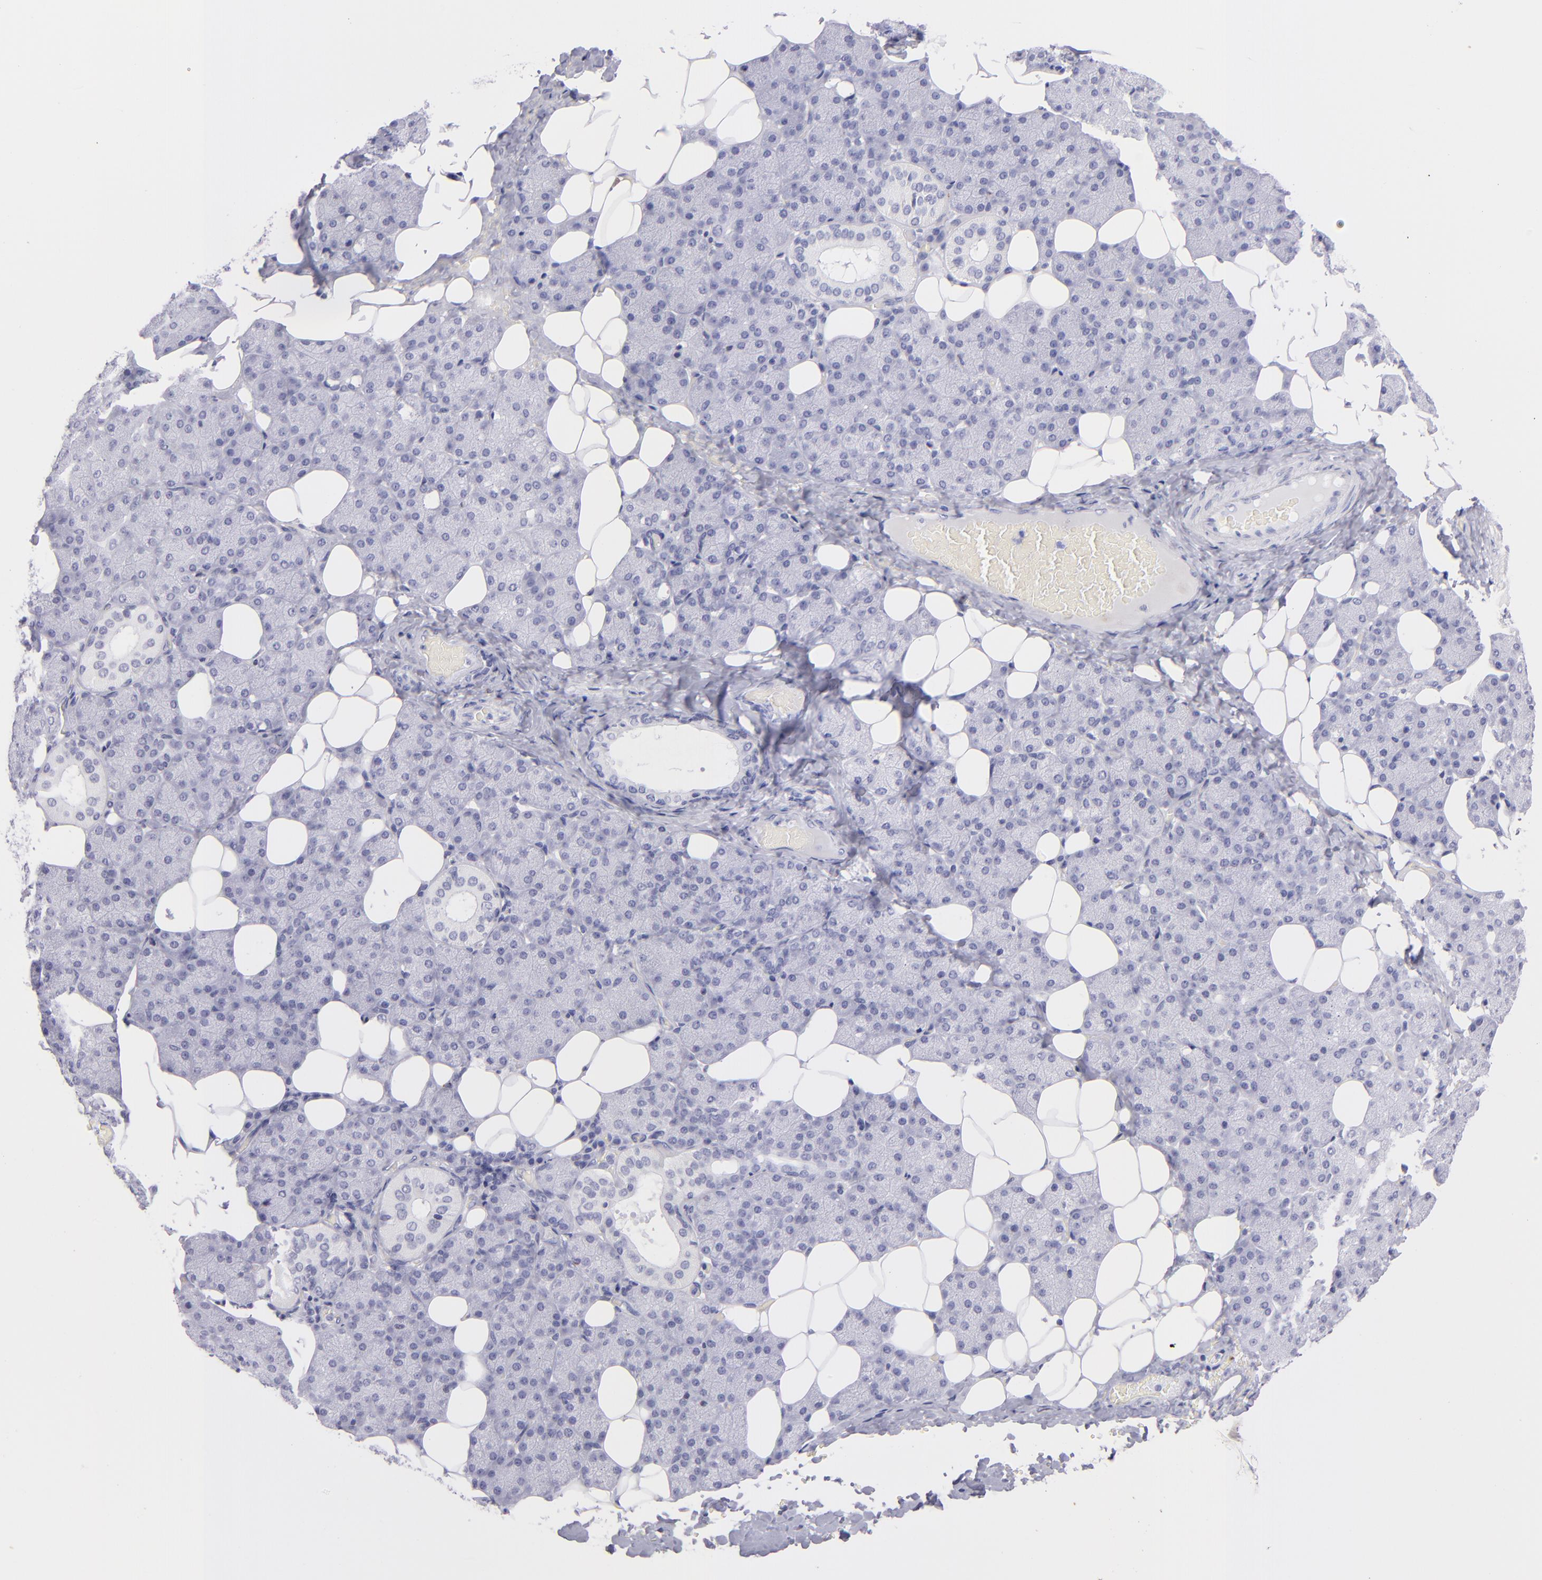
{"staining": {"intensity": "negative", "quantity": "none", "location": "none"}, "tissue": "salivary gland", "cell_type": "Glandular cells", "image_type": "normal", "snomed": [{"axis": "morphology", "description": "Normal tissue, NOS"}, {"axis": "topography", "description": "Lymph node"}, {"axis": "topography", "description": "Salivary gland"}], "caption": "DAB immunohistochemical staining of normal salivary gland displays no significant expression in glandular cells. (DAB IHC with hematoxylin counter stain).", "gene": "PRF1", "patient": {"sex": "male", "age": 8}}